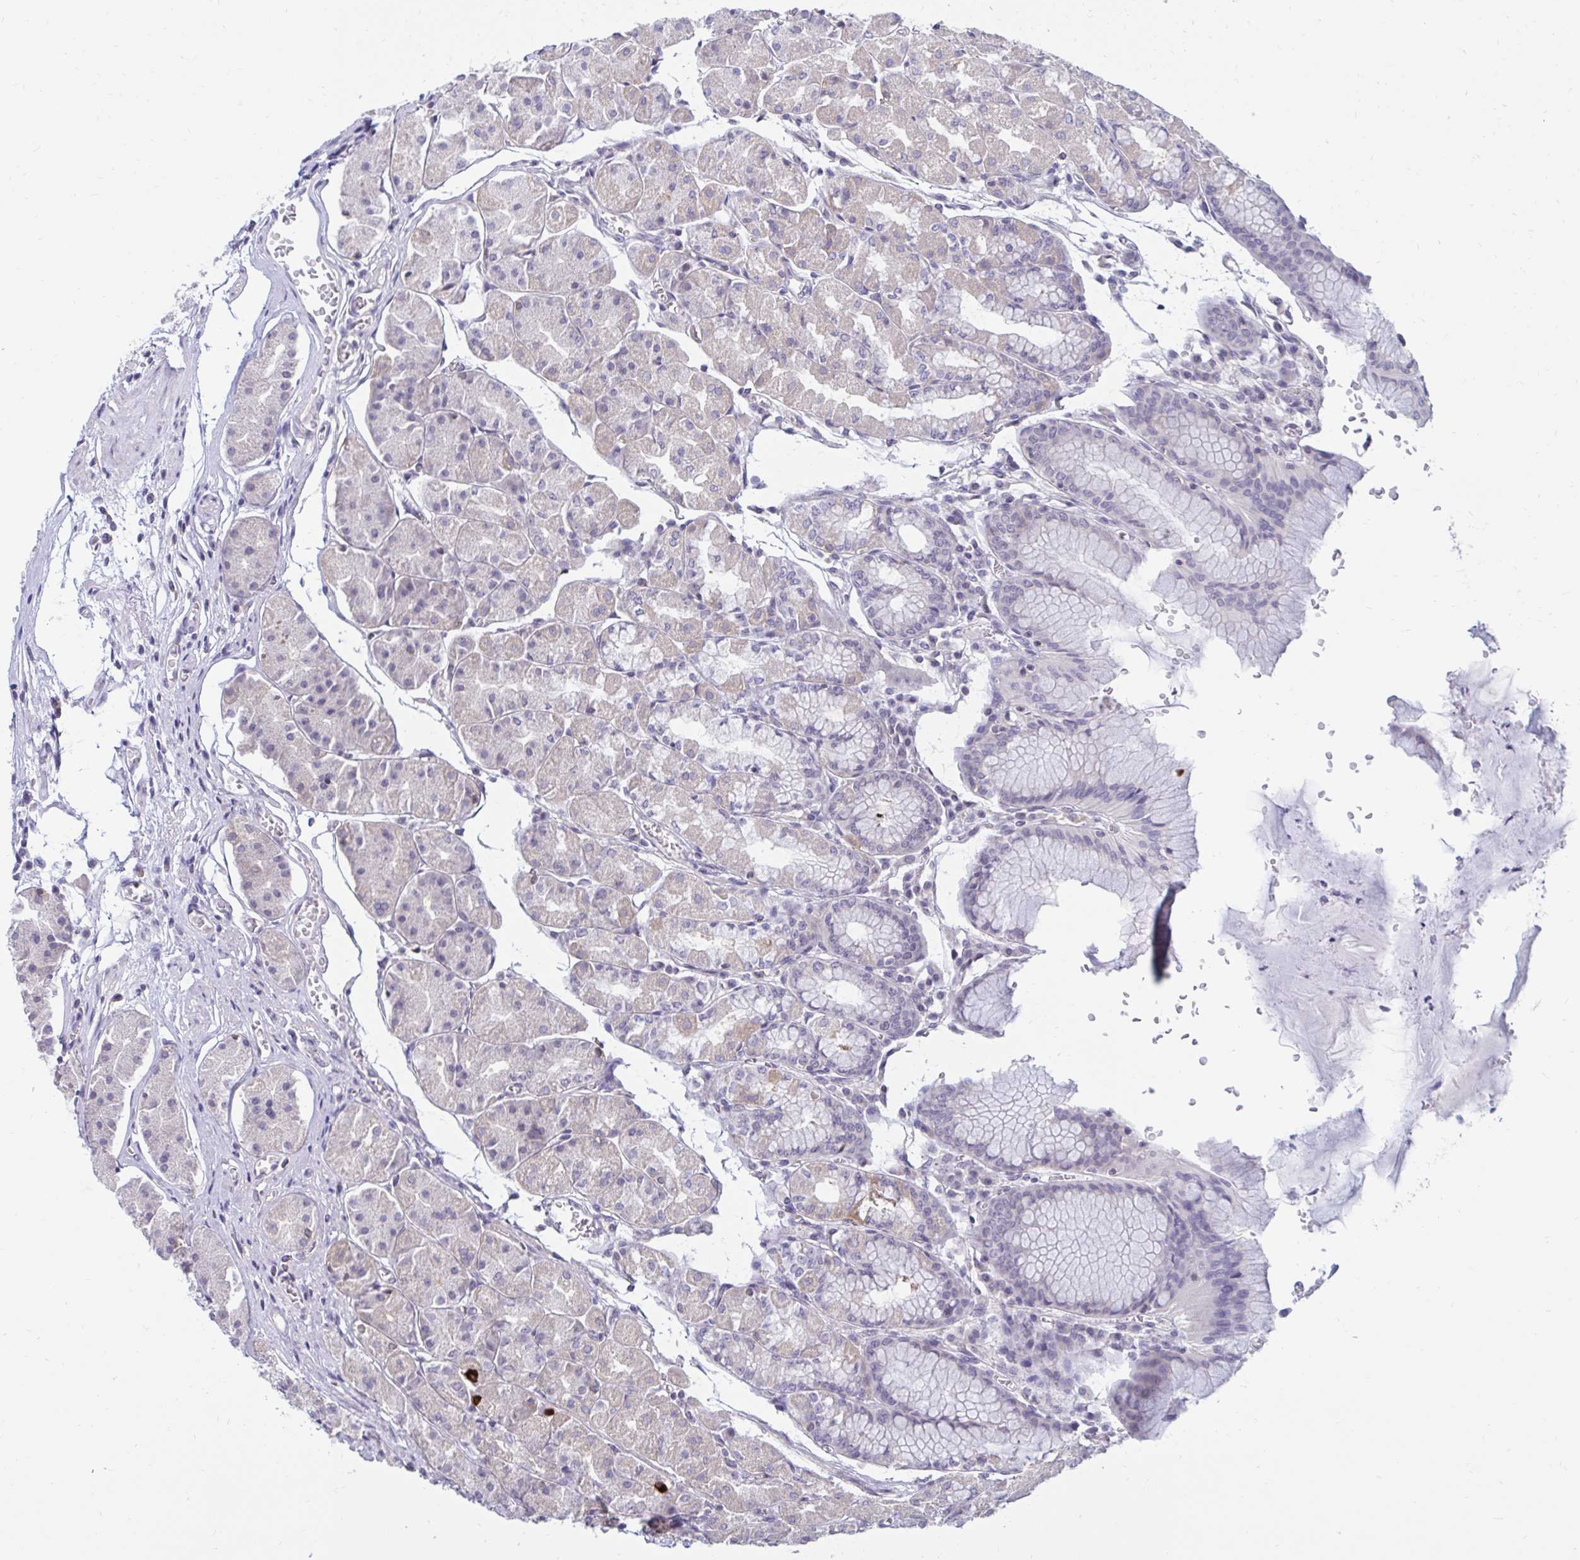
{"staining": {"intensity": "weak", "quantity": "<25%", "location": "cytoplasmic/membranous"}, "tissue": "stomach", "cell_type": "Glandular cells", "image_type": "normal", "snomed": [{"axis": "morphology", "description": "Normal tissue, NOS"}, {"axis": "topography", "description": "Stomach"}], "caption": "IHC of normal human stomach shows no positivity in glandular cells.", "gene": "ARPP19", "patient": {"sex": "male", "age": 55}}